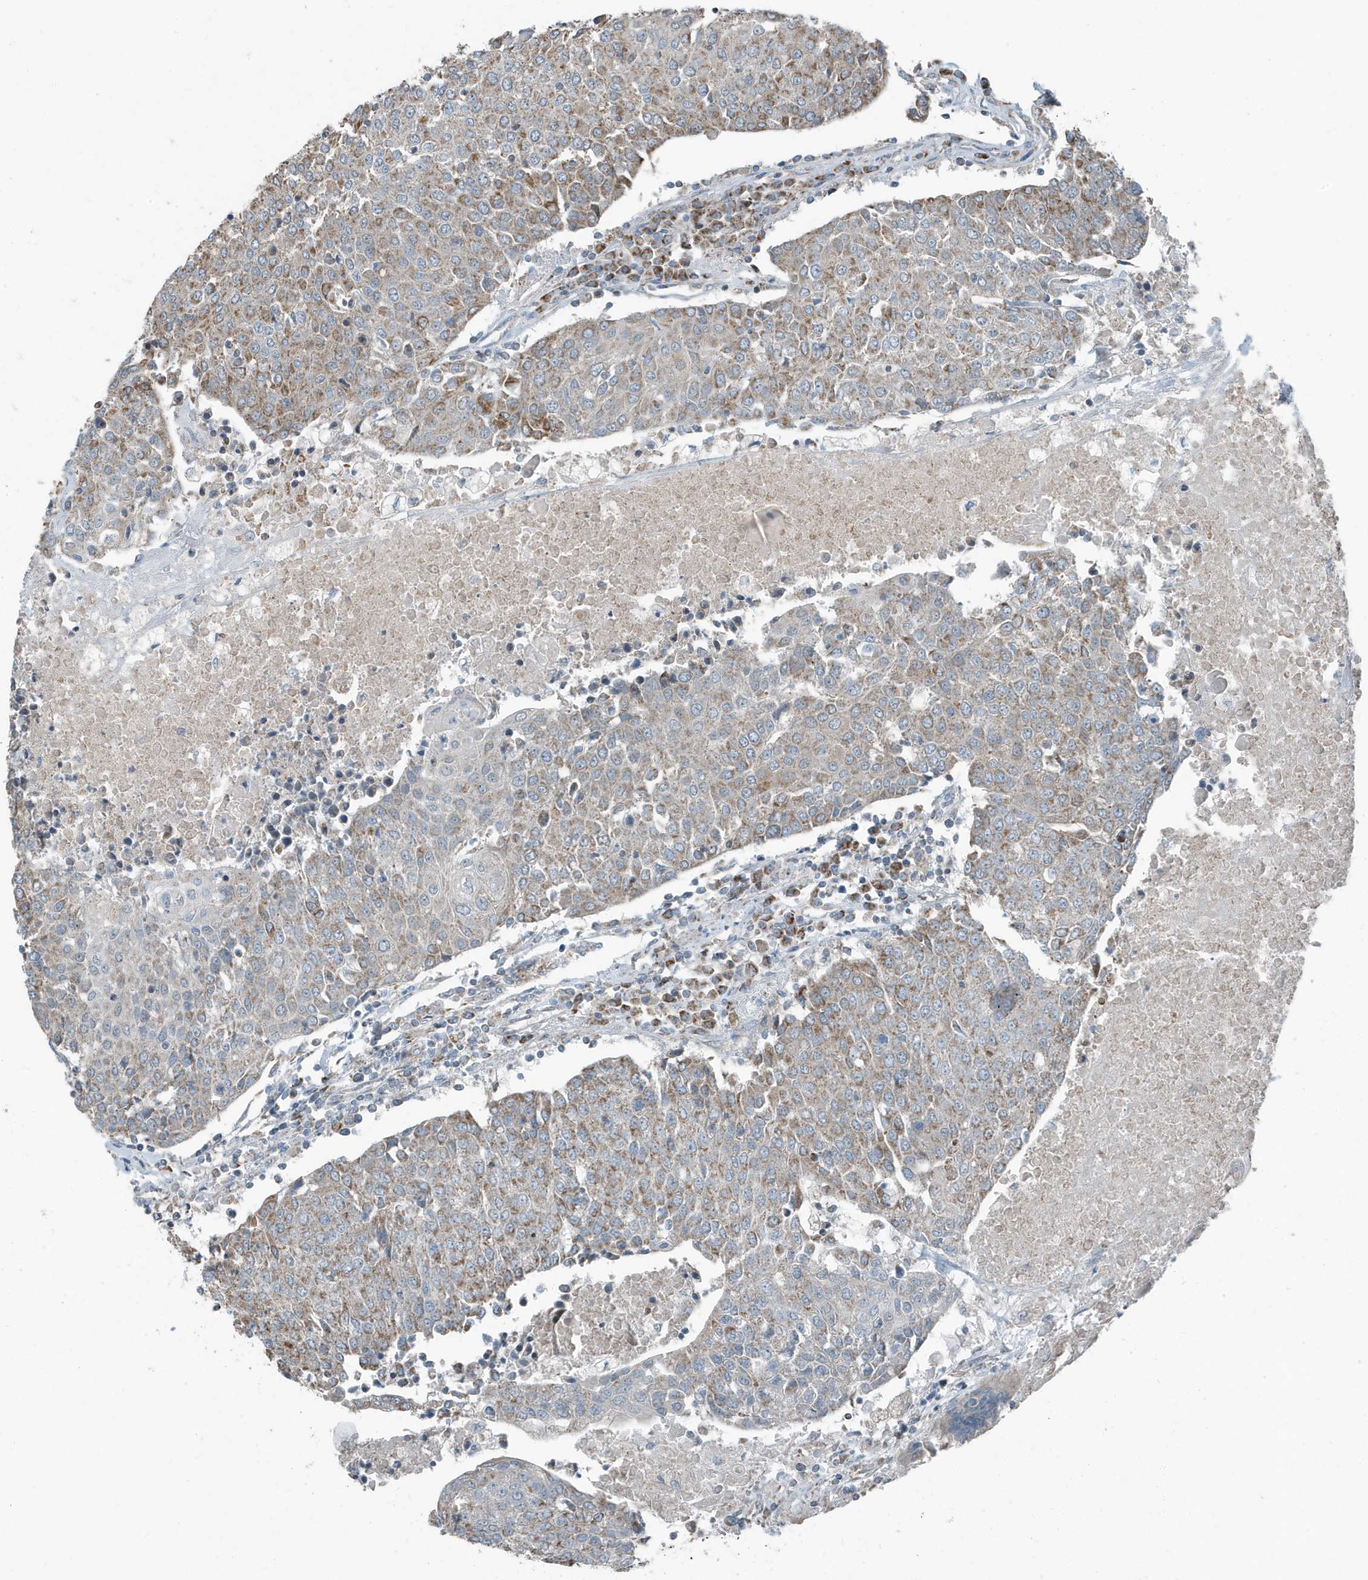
{"staining": {"intensity": "moderate", "quantity": "25%-75%", "location": "cytoplasmic/membranous"}, "tissue": "urothelial cancer", "cell_type": "Tumor cells", "image_type": "cancer", "snomed": [{"axis": "morphology", "description": "Urothelial carcinoma, High grade"}, {"axis": "topography", "description": "Urinary bladder"}], "caption": "Urothelial carcinoma (high-grade) was stained to show a protein in brown. There is medium levels of moderate cytoplasmic/membranous staining in about 25%-75% of tumor cells.", "gene": "MT-CYB", "patient": {"sex": "female", "age": 85}}